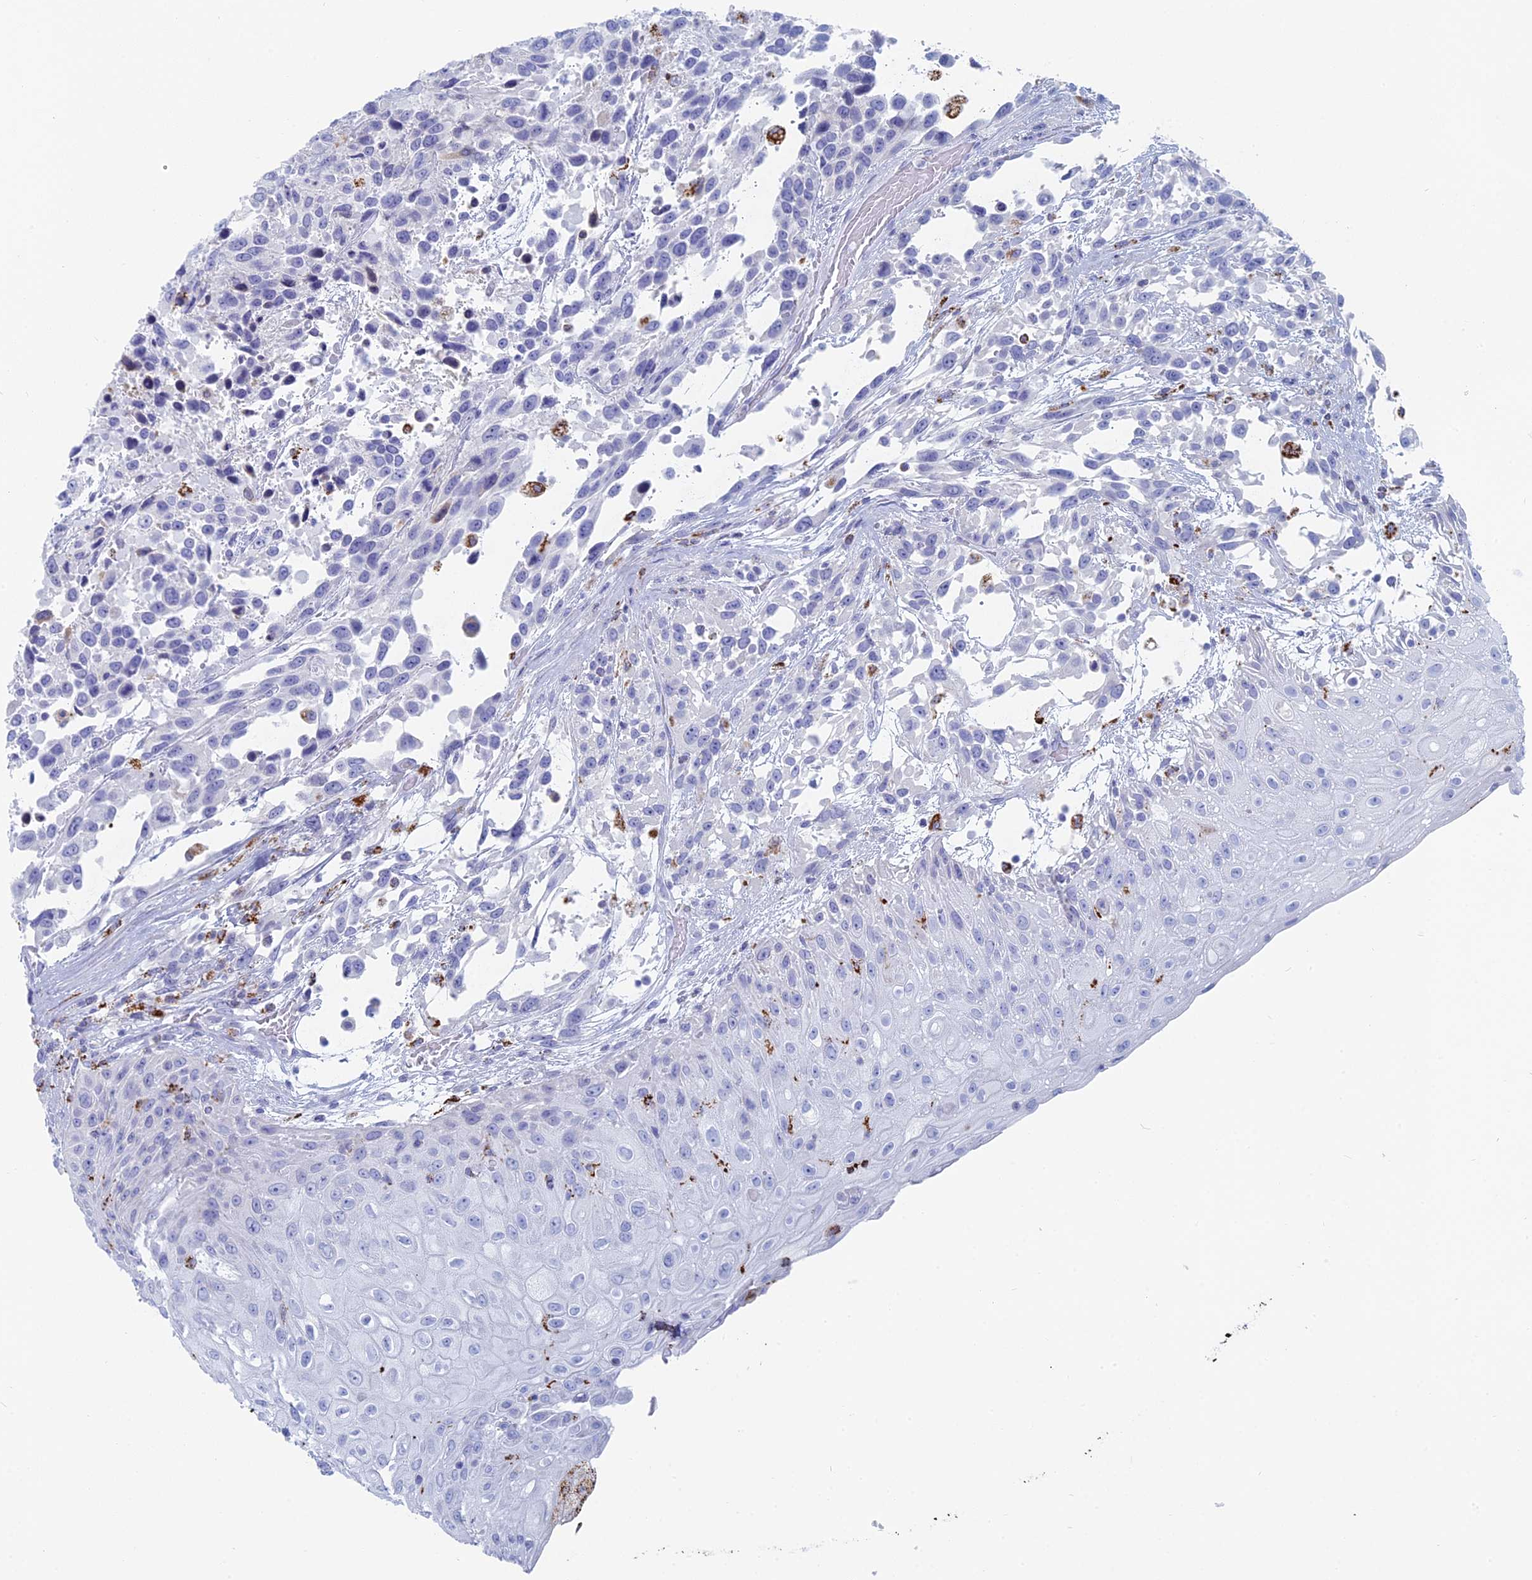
{"staining": {"intensity": "negative", "quantity": "none", "location": "none"}, "tissue": "urothelial cancer", "cell_type": "Tumor cells", "image_type": "cancer", "snomed": [{"axis": "morphology", "description": "Urothelial carcinoma, High grade"}, {"axis": "topography", "description": "Urinary bladder"}], "caption": "Immunohistochemical staining of human urothelial carcinoma (high-grade) demonstrates no significant staining in tumor cells.", "gene": "ALMS1", "patient": {"sex": "female", "age": 70}}